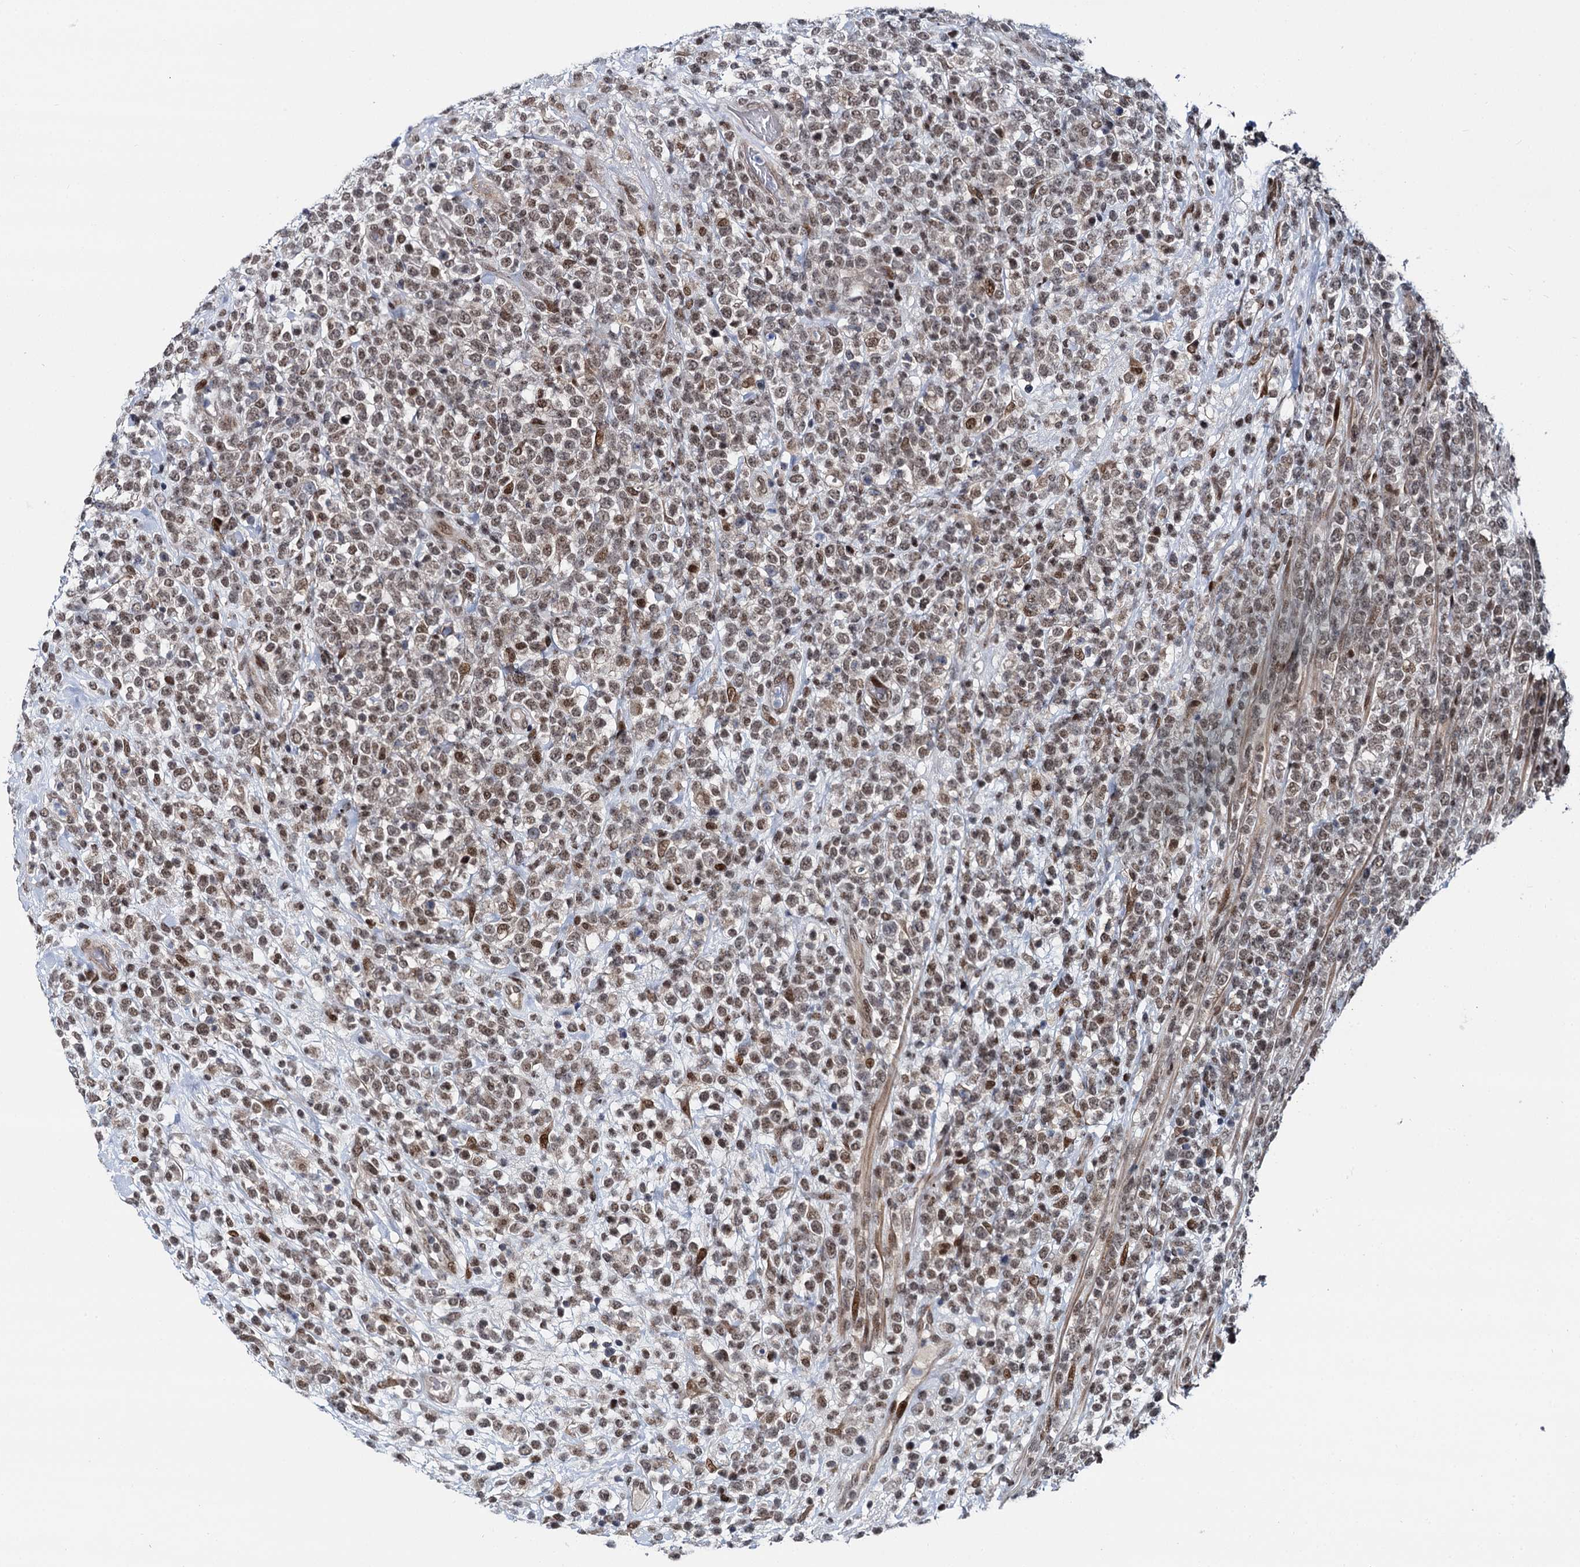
{"staining": {"intensity": "moderate", "quantity": ">75%", "location": "nuclear"}, "tissue": "lymphoma", "cell_type": "Tumor cells", "image_type": "cancer", "snomed": [{"axis": "morphology", "description": "Malignant lymphoma, non-Hodgkin's type, High grade"}, {"axis": "topography", "description": "Colon"}], "caption": "Immunohistochemical staining of human malignant lymphoma, non-Hodgkin's type (high-grade) displays medium levels of moderate nuclear protein positivity in about >75% of tumor cells. (DAB = brown stain, brightfield microscopy at high magnification).", "gene": "RUFY2", "patient": {"sex": "female", "age": 53}}